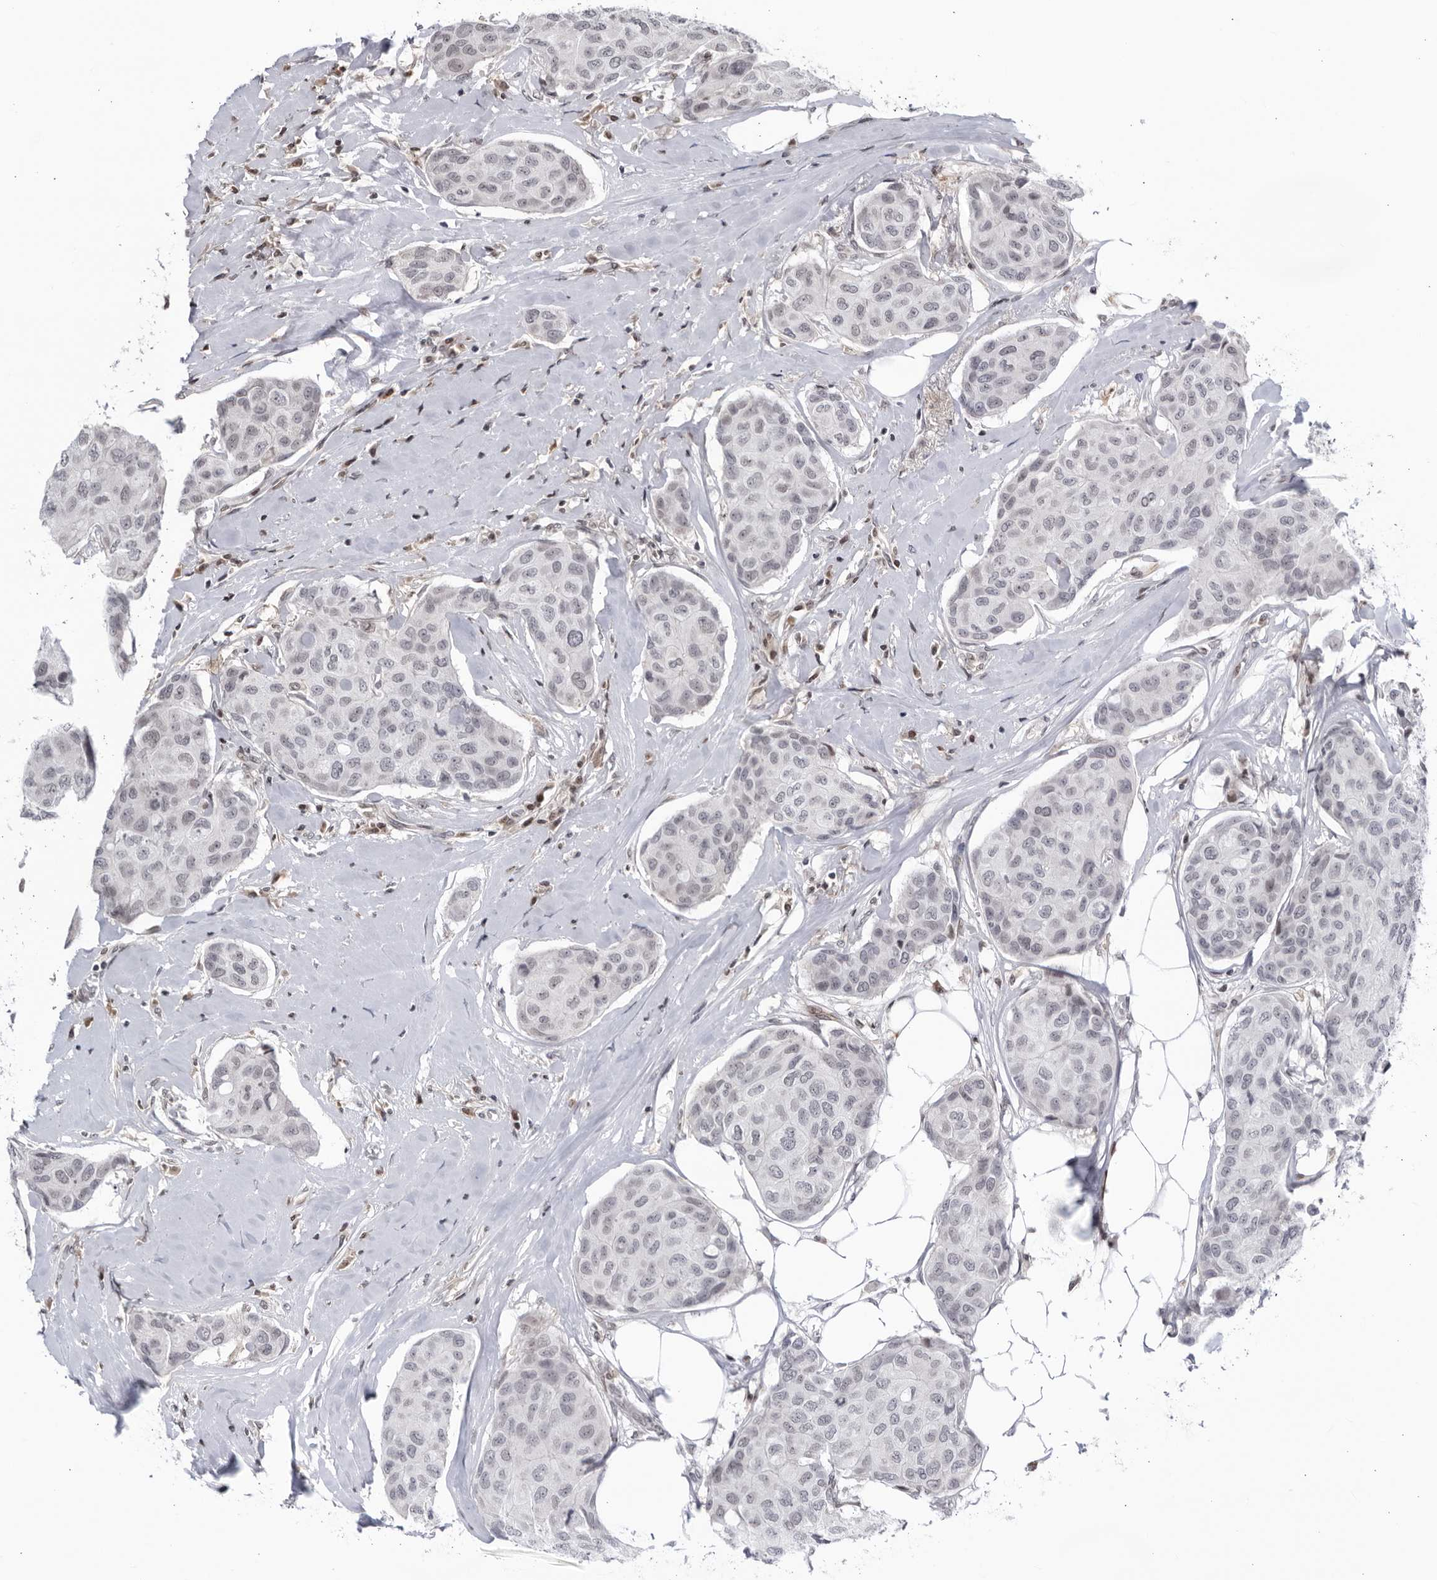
{"staining": {"intensity": "negative", "quantity": "none", "location": "none"}, "tissue": "breast cancer", "cell_type": "Tumor cells", "image_type": "cancer", "snomed": [{"axis": "morphology", "description": "Duct carcinoma"}, {"axis": "topography", "description": "Breast"}], "caption": "This is an IHC photomicrograph of human breast cancer (intraductal carcinoma). There is no staining in tumor cells.", "gene": "DTL", "patient": {"sex": "female", "age": 80}}